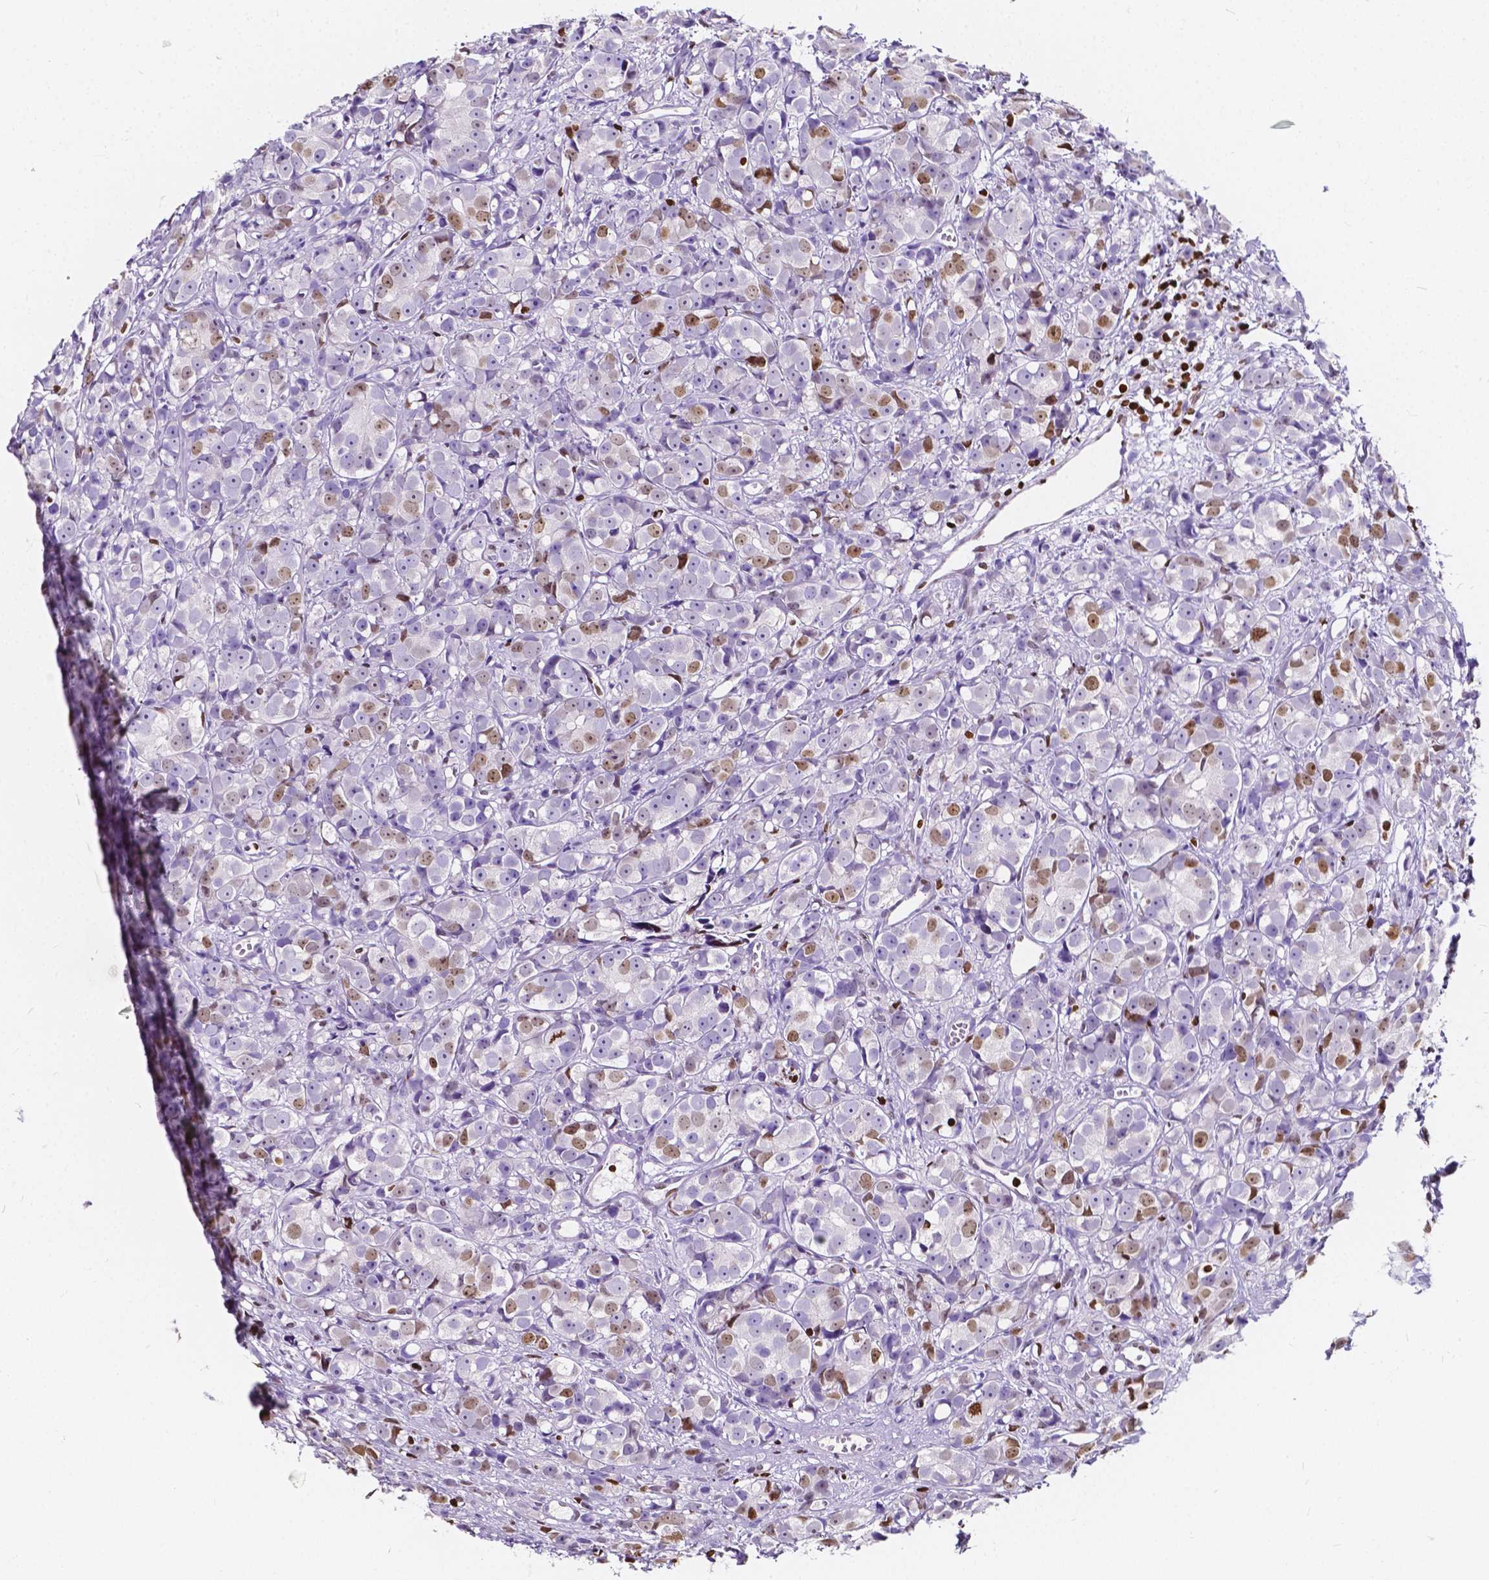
{"staining": {"intensity": "moderate", "quantity": "<25%", "location": "nuclear"}, "tissue": "prostate cancer", "cell_type": "Tumor cells", "image_type": "cancer", "snomed": [{"axis": "morphology", "description": "Adenocarcinoma, High grade"}, {"axis": "topography", "description": "Prostate"}], "caption": "The micrograph displays staining of high-grade adenocarcinoma (prostate), revealing moderate nuclear protein staining (brown color) within tumor cells.", "gene": "CBY3", "patient": {"sex": "male", "age": 77}}